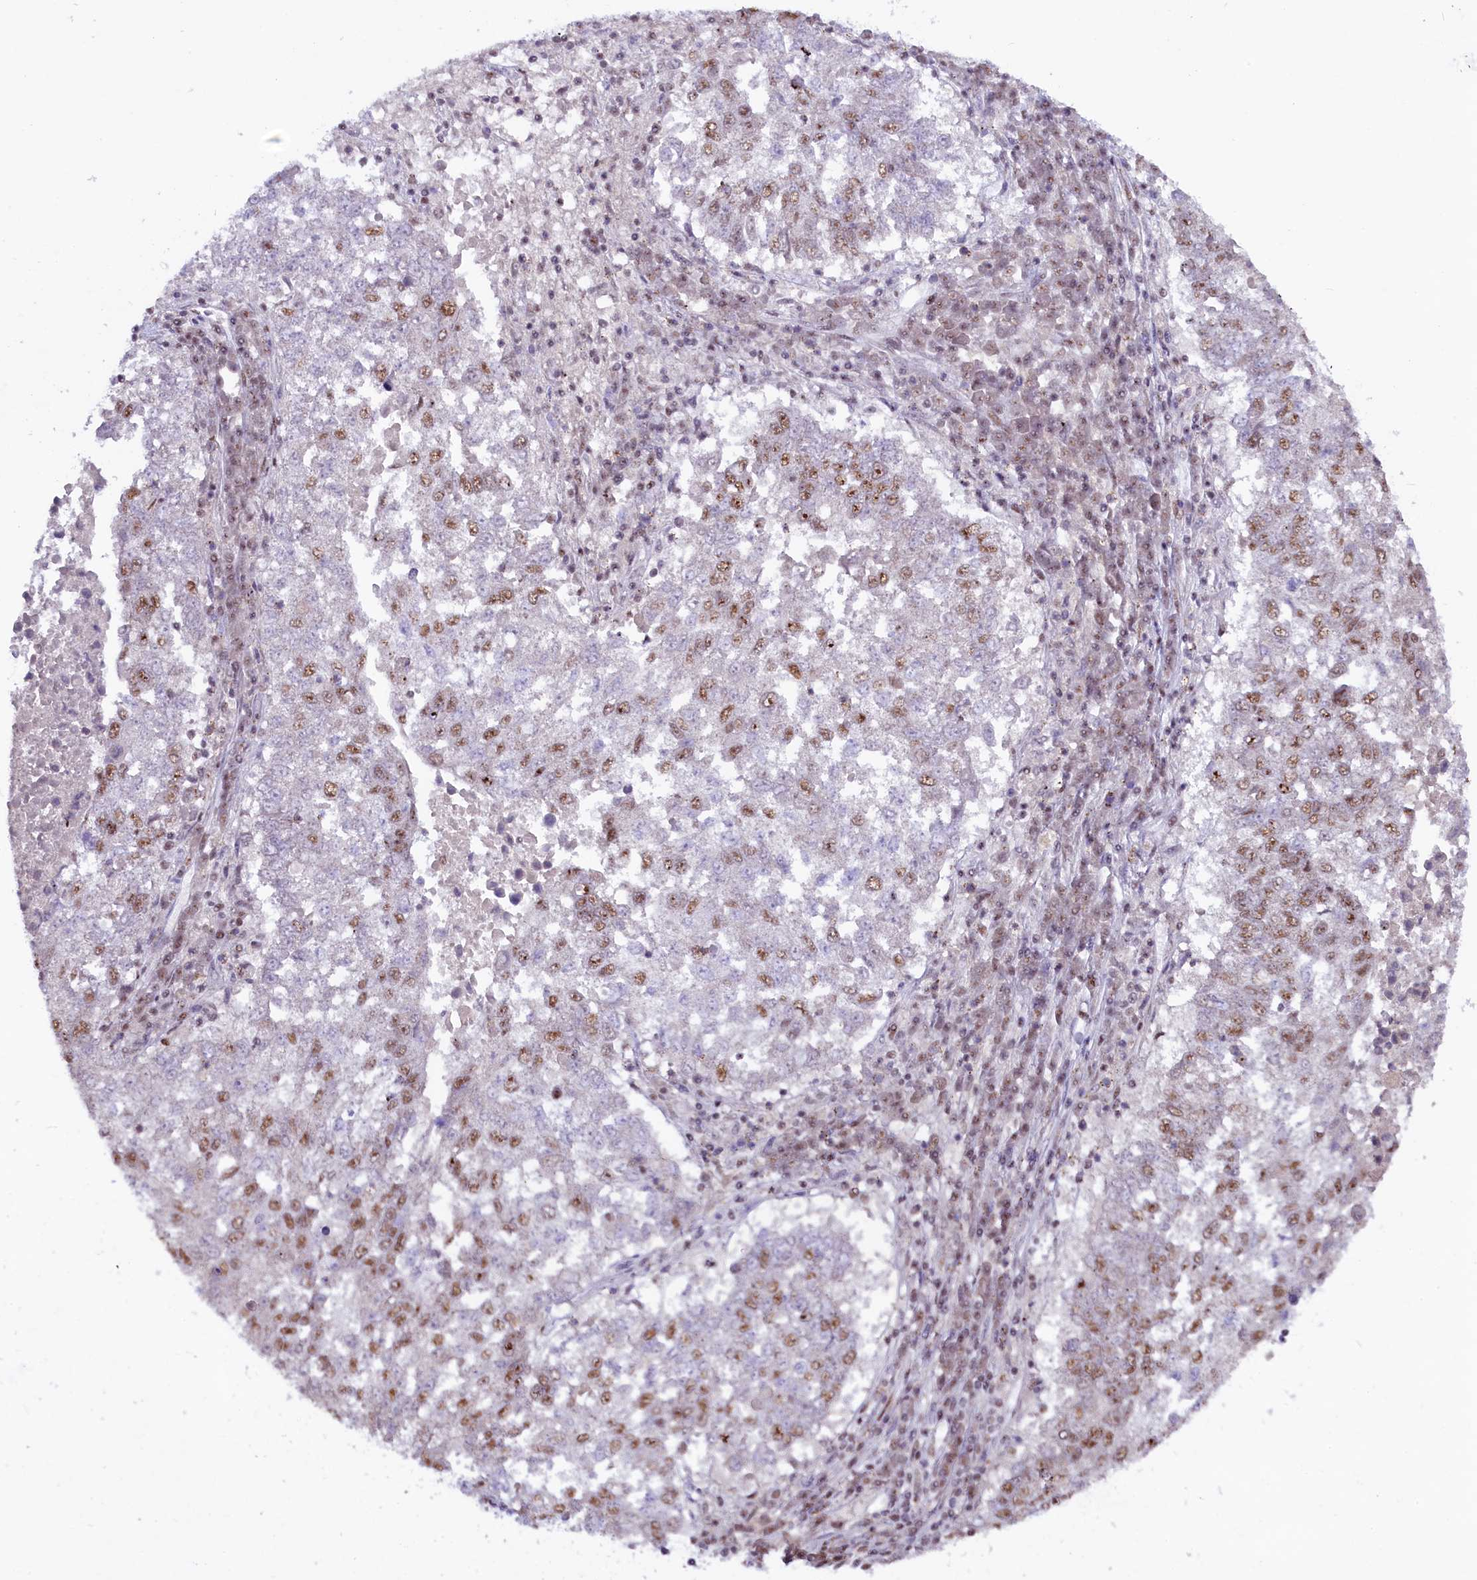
{"staining": {"intensity": "moderate", "quantity": "<25%", "location": "nuclear"}, "tissue": "lung cancer", "cell_type": "Tumor cells", "image_type": "cancer", "snomed": [{"axis": "morphology", "description": "Squamous cell carcinoma, NOS"}, {"axis": "topography", "description": "Lung"}], "caption": "Lung cancer stained for a protein (brown) reveals moderate nuclear positive expression in approximately <25% of tumor cells.", "gene": "ANKS3", "patient": {"sex": "male", "age": 73}}